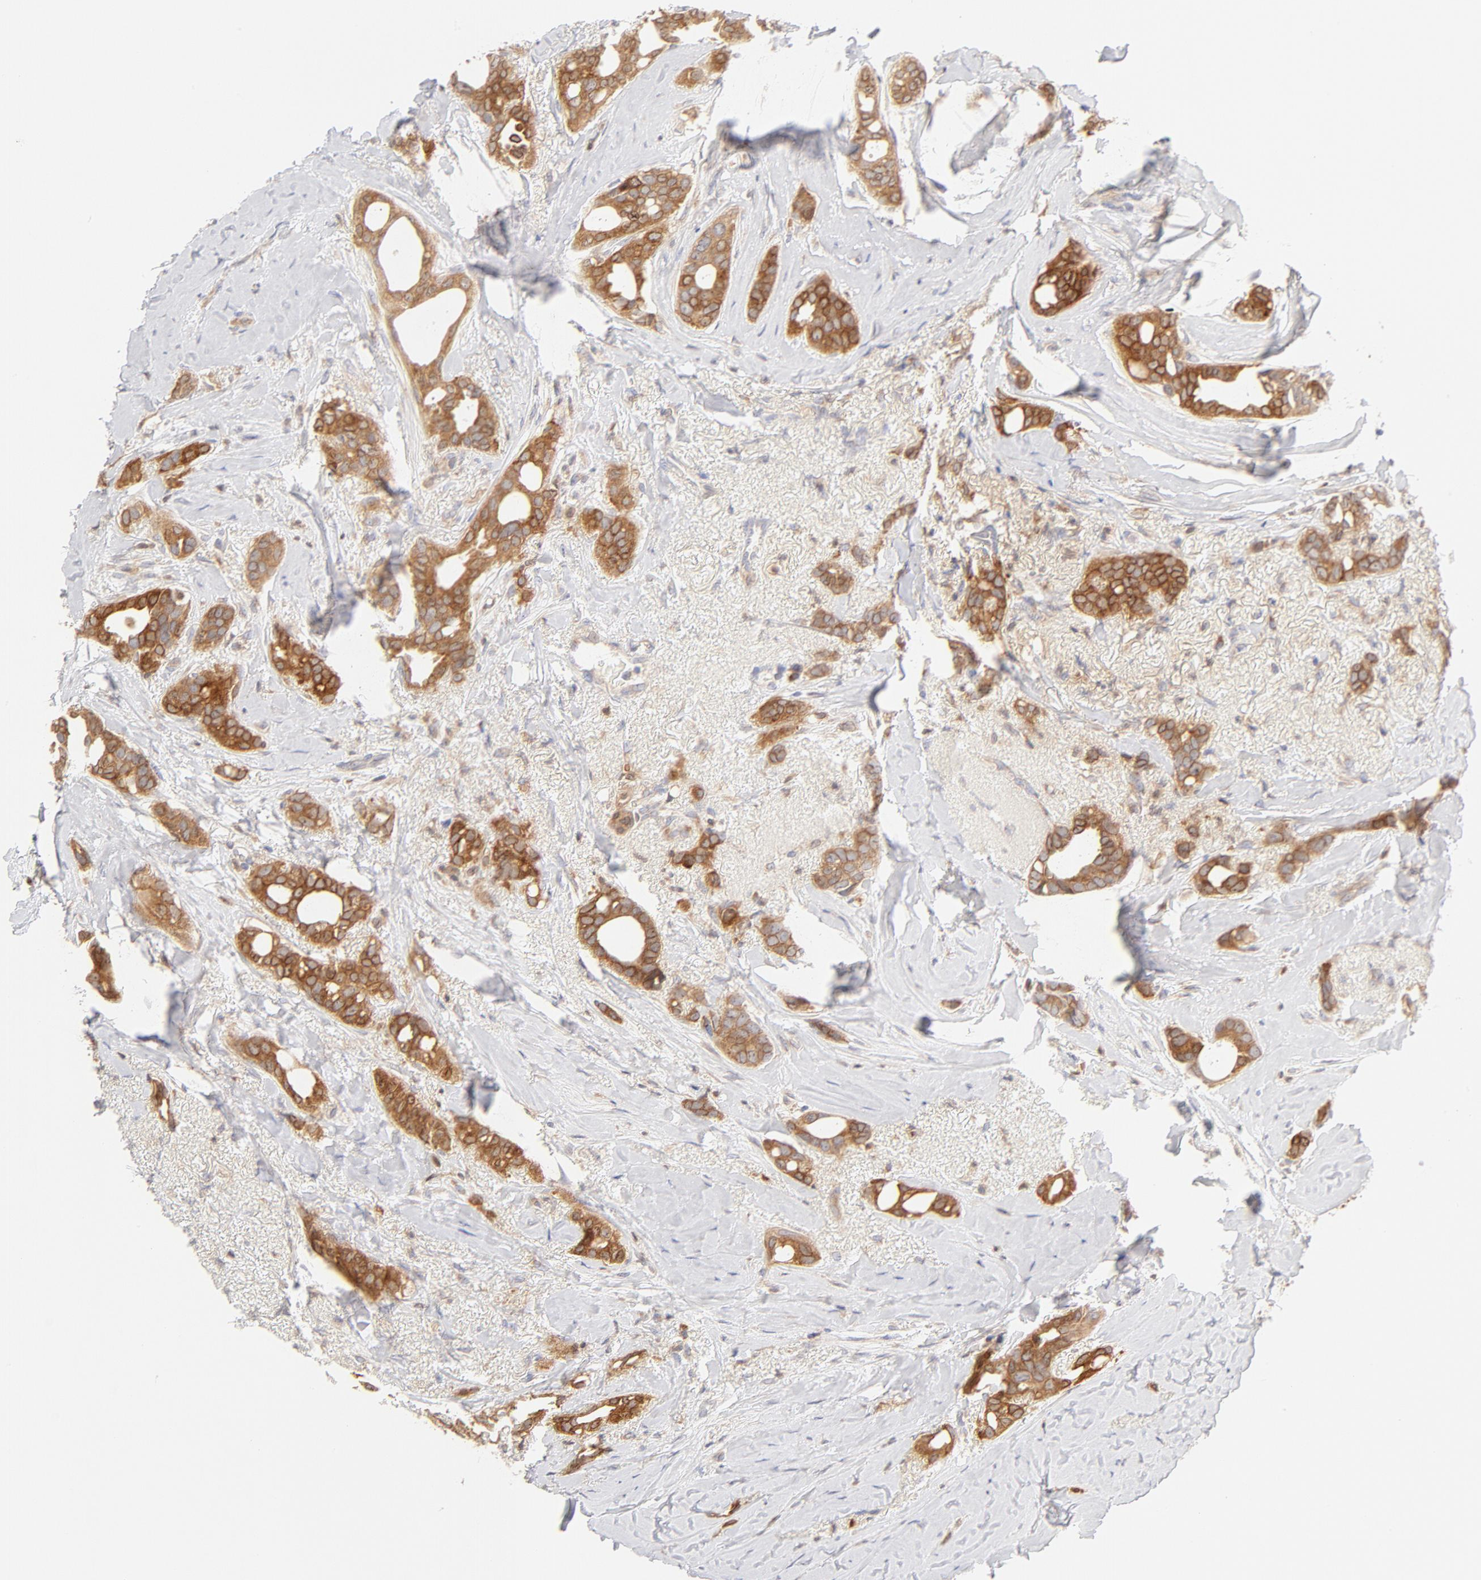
{"staining": {"intensity": "moderate", "quantity": ">75%", "location": "cytoplasmic/membranous"}, "tissue": "breast cancer", "cell_type": "Tumor cells", "image_type": "cancer", "snomed": [{"axis": "morphology", "description": "Duct carcinoma"}, {"axis": "topography", "description": "Breast"}], "caption": "Breast cancer (intraductal carcinoma) stained for a protein demonstrates moderate cytoplasmic/membranous positivity in tumor cells. (Brightfield microscopy of DAB IHC at high magnification).", "gene": "RPS6KA1", "patient": {"sex": "female", "age": 54}}